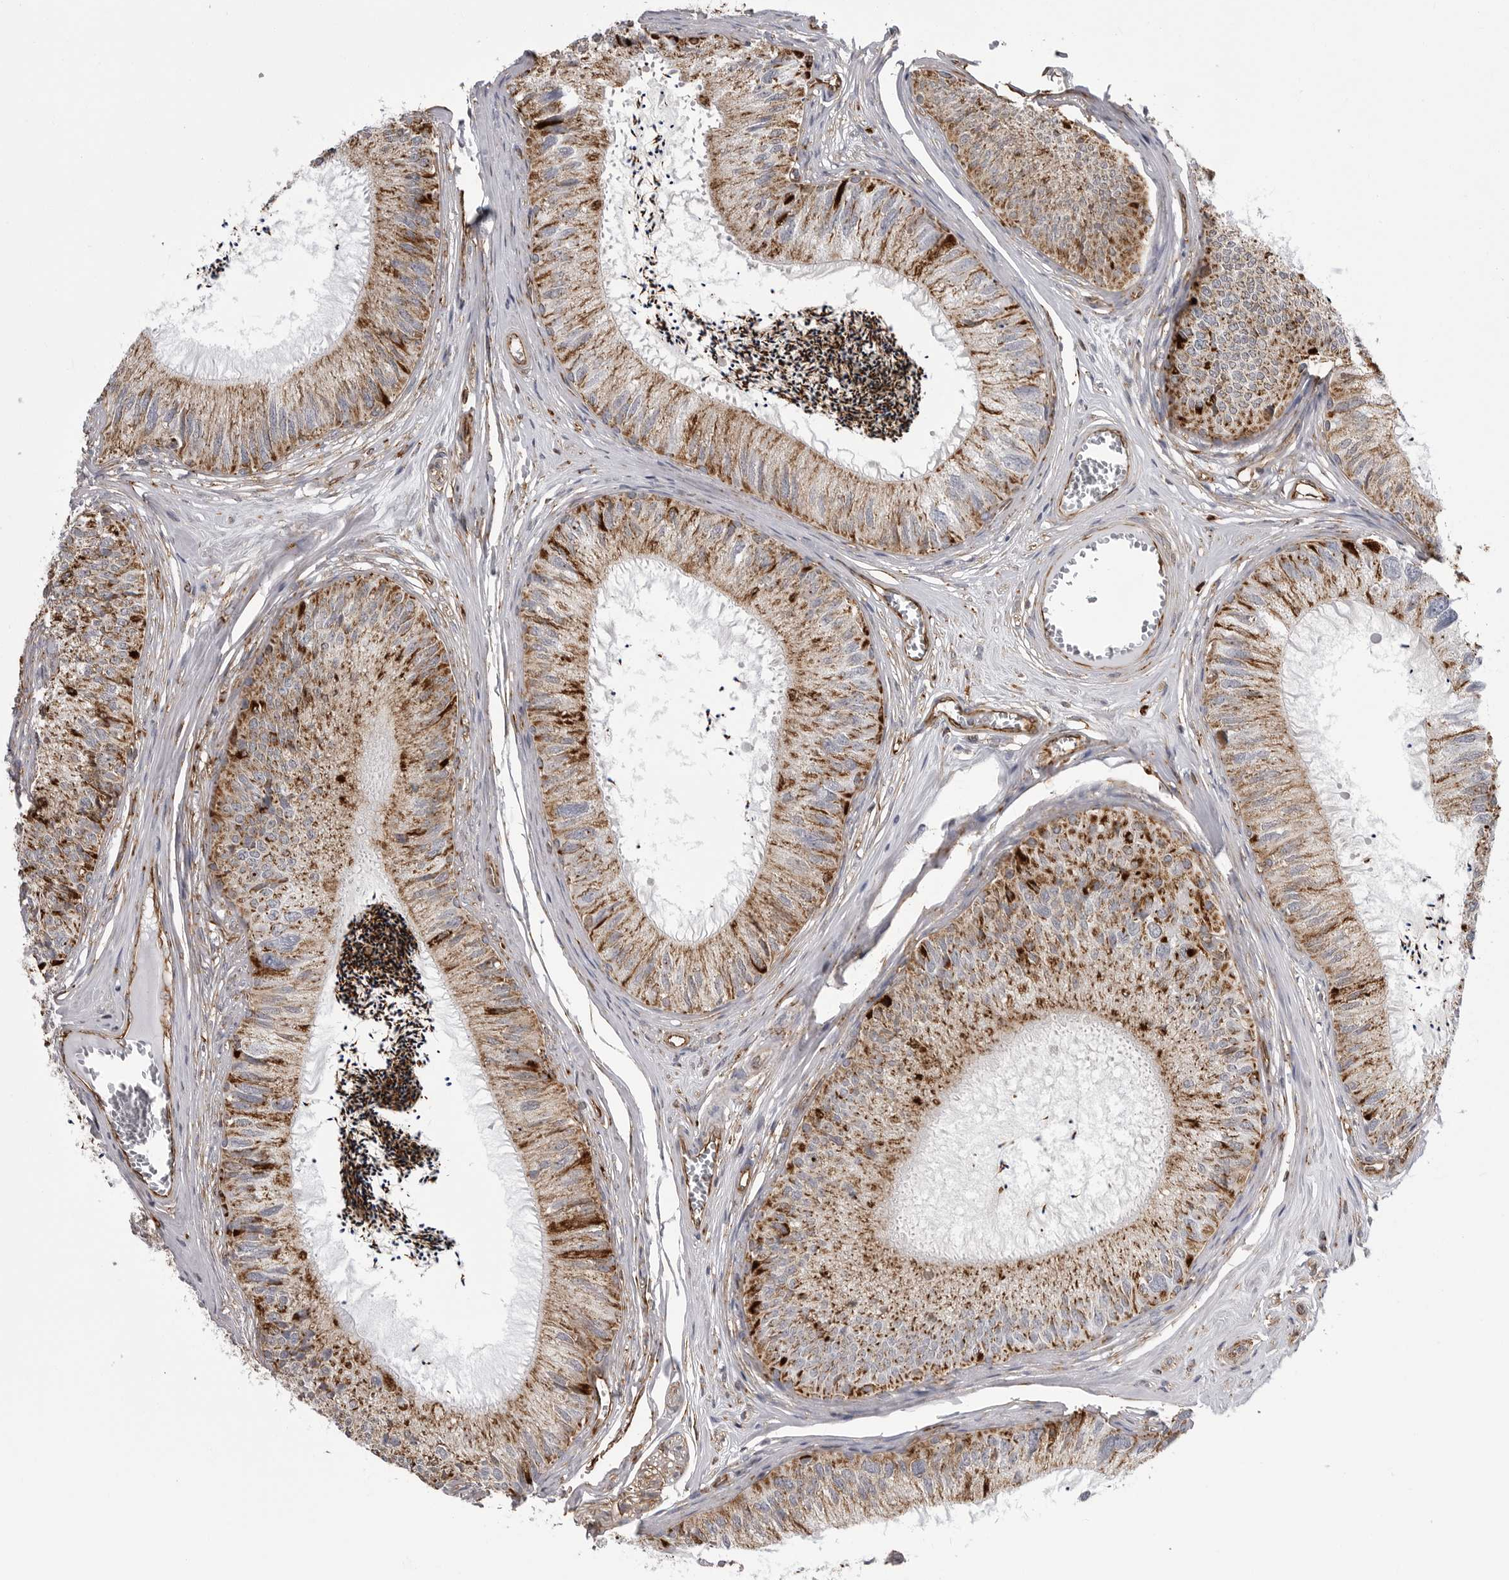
{"staining": {"intensity": "strong", "quantity": "25%-75%", "location": "cytoplasmic/membranous"}, "tissue": "epididymis", "cell_type": "Glandular cells", "image_type": "normal", "snomed": [{"axis": "morphology", "description": "Normal tissue, NOS"}, {"axis": "topography", "description": "Epididymis"}], "caption": "Unremarkable epididymis was stained to show a protein in brown. There is high levels of strong cytoplasmic/membranous staining in about 25%-75% of glandular cells. Immunohistochemistry stains the protein in brown and the nuclei are stained blue.", "gene": "FH", "patient": {"sex": "male", "age": 79}}